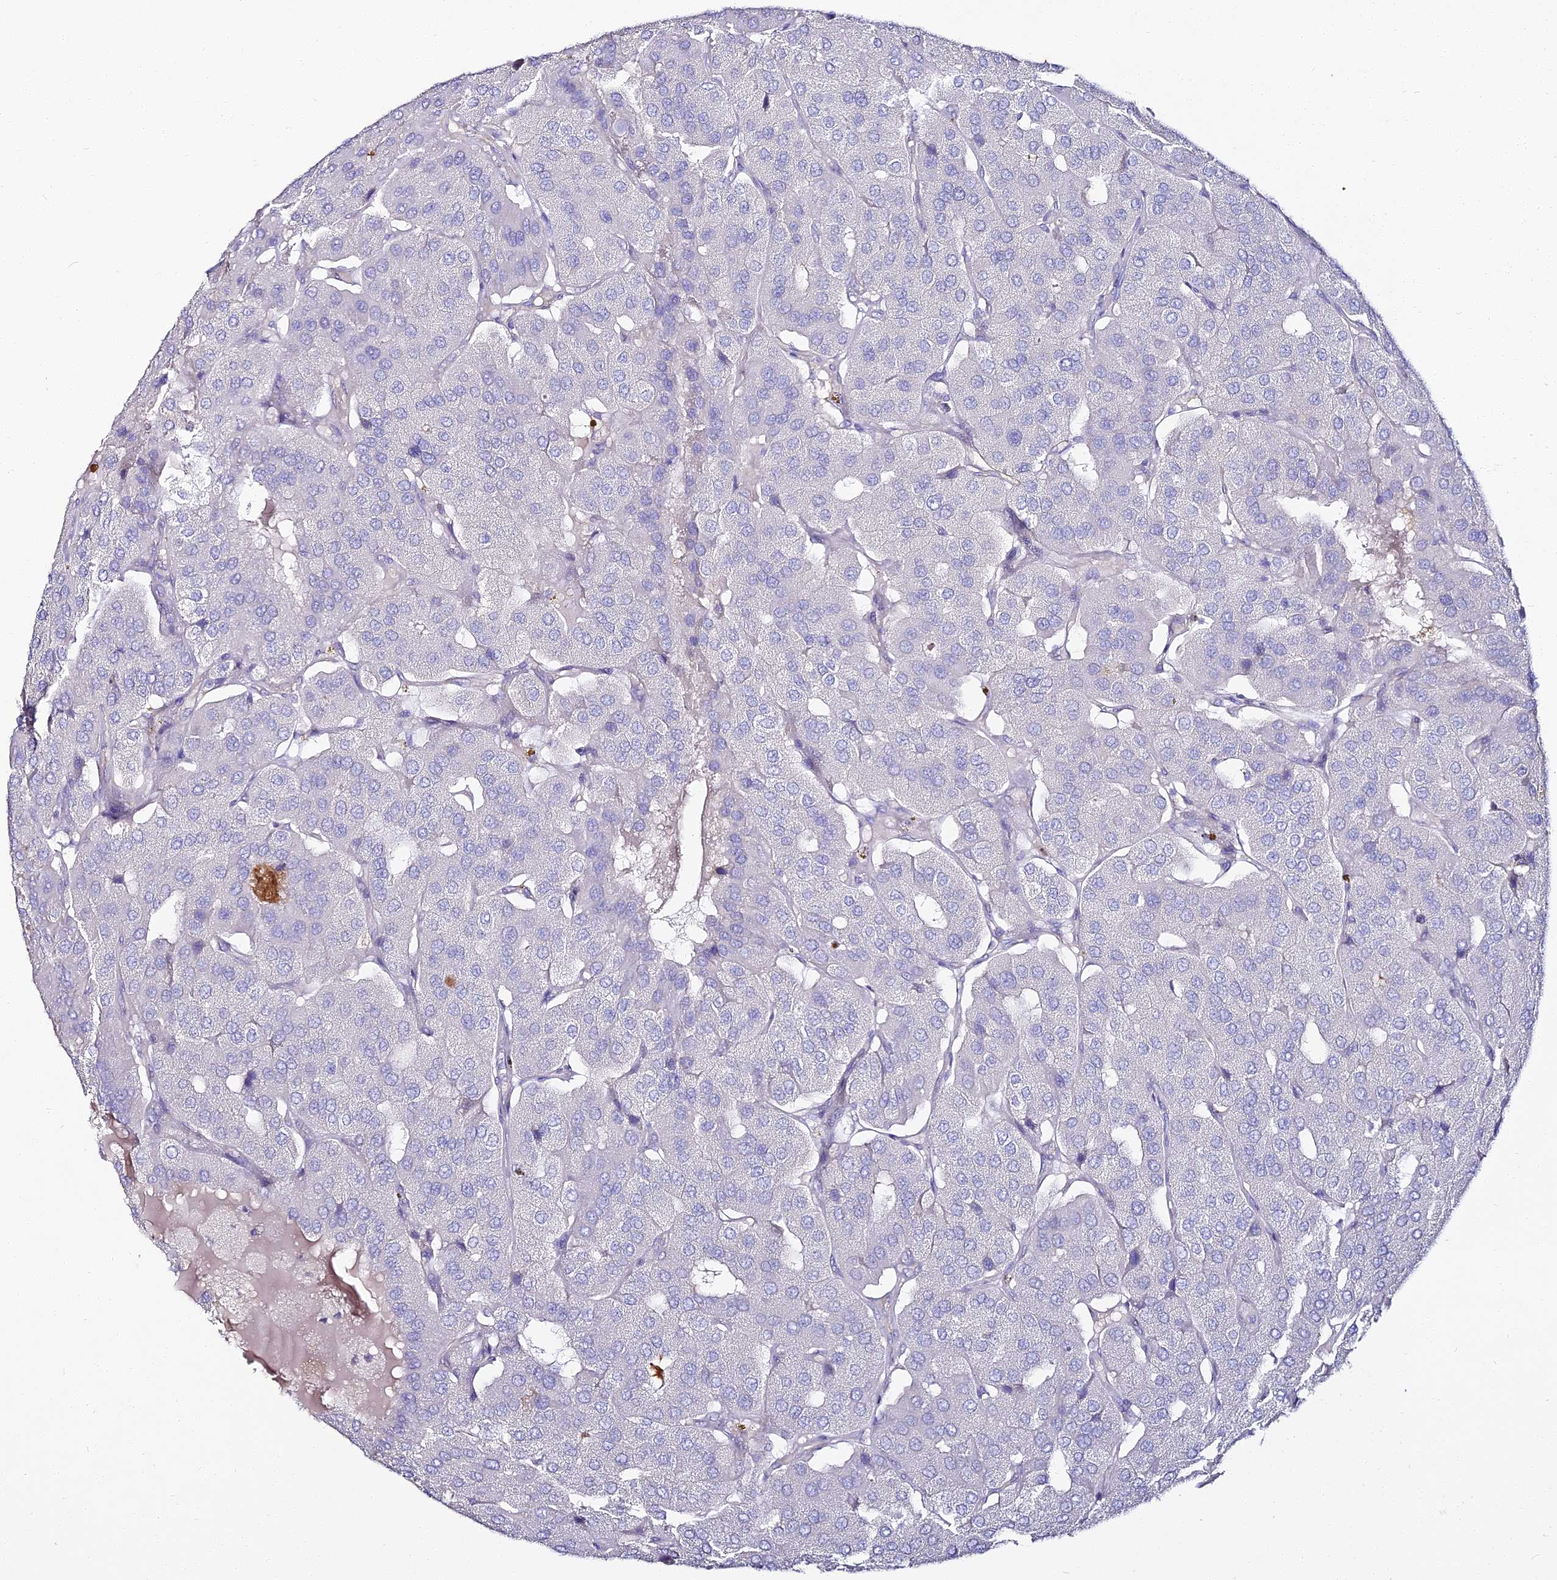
{"staining": {"intensity": "negative", "quantity": "none", "location": "none"}, "tissue": "parathyroid gland", "cell_type": "Glandular cells", "image_type": "normal", "snomed": [{"axis": "morphology", "description": "Normal tissue, NOS"}, {"axis": "morphology", "description": "Adenoma, NOS"}, {"axis": "topography", "description": "Parathyroid gland"}], "caption": "DAB (3,3'-diaminobenzidine) immunohistochemical staining of benign human parathyroid gland exhibits no significant staining in glandular cells. The staining was performed using DAB to visualize the protein expression in brown, while the nuclei were stained in blue with hematoxylin (Magnification: 20x).", "gene": "ALPG", "patient": {"sex": "female", "age": 86}}